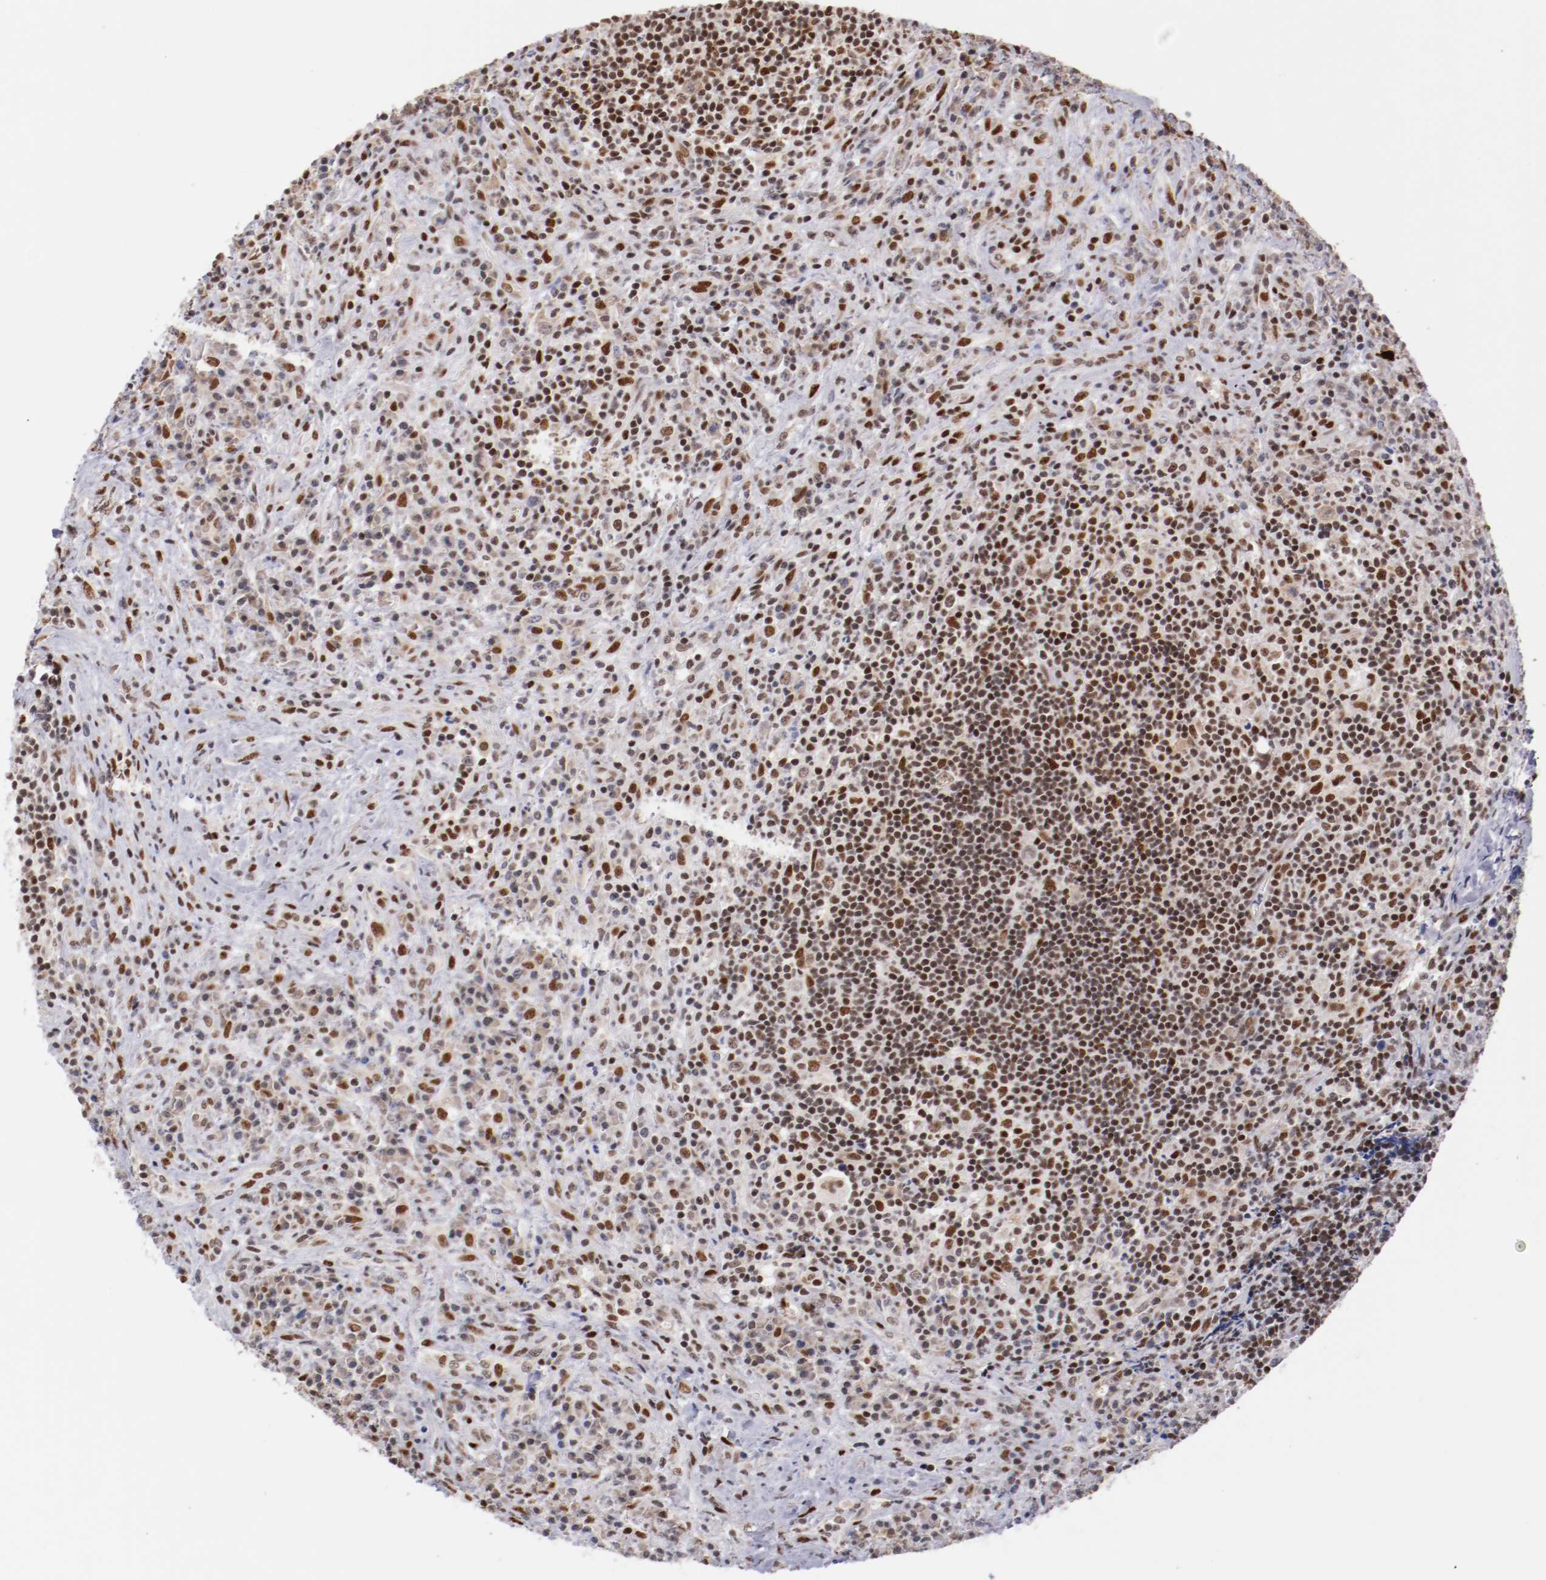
{"staining": {"intensity": "moderate", "quantity": "25%-75%", "location": "nuclear"}, "tissue": "lymphoma", "cell_type": "Tumor cells", "image_type": "cancer", "snomed": [{"axis": "morphology", "description": "Hodgkin's disease, NOS"}, {"axis": "topography", "description": "Lymph node"}], "caption": "Moderate nuclear protein staining is identified in about 25%-75% of tumor cells in lymphoma.", "gene": "SRF", "patient": {"sex": "female", "age": 25}}